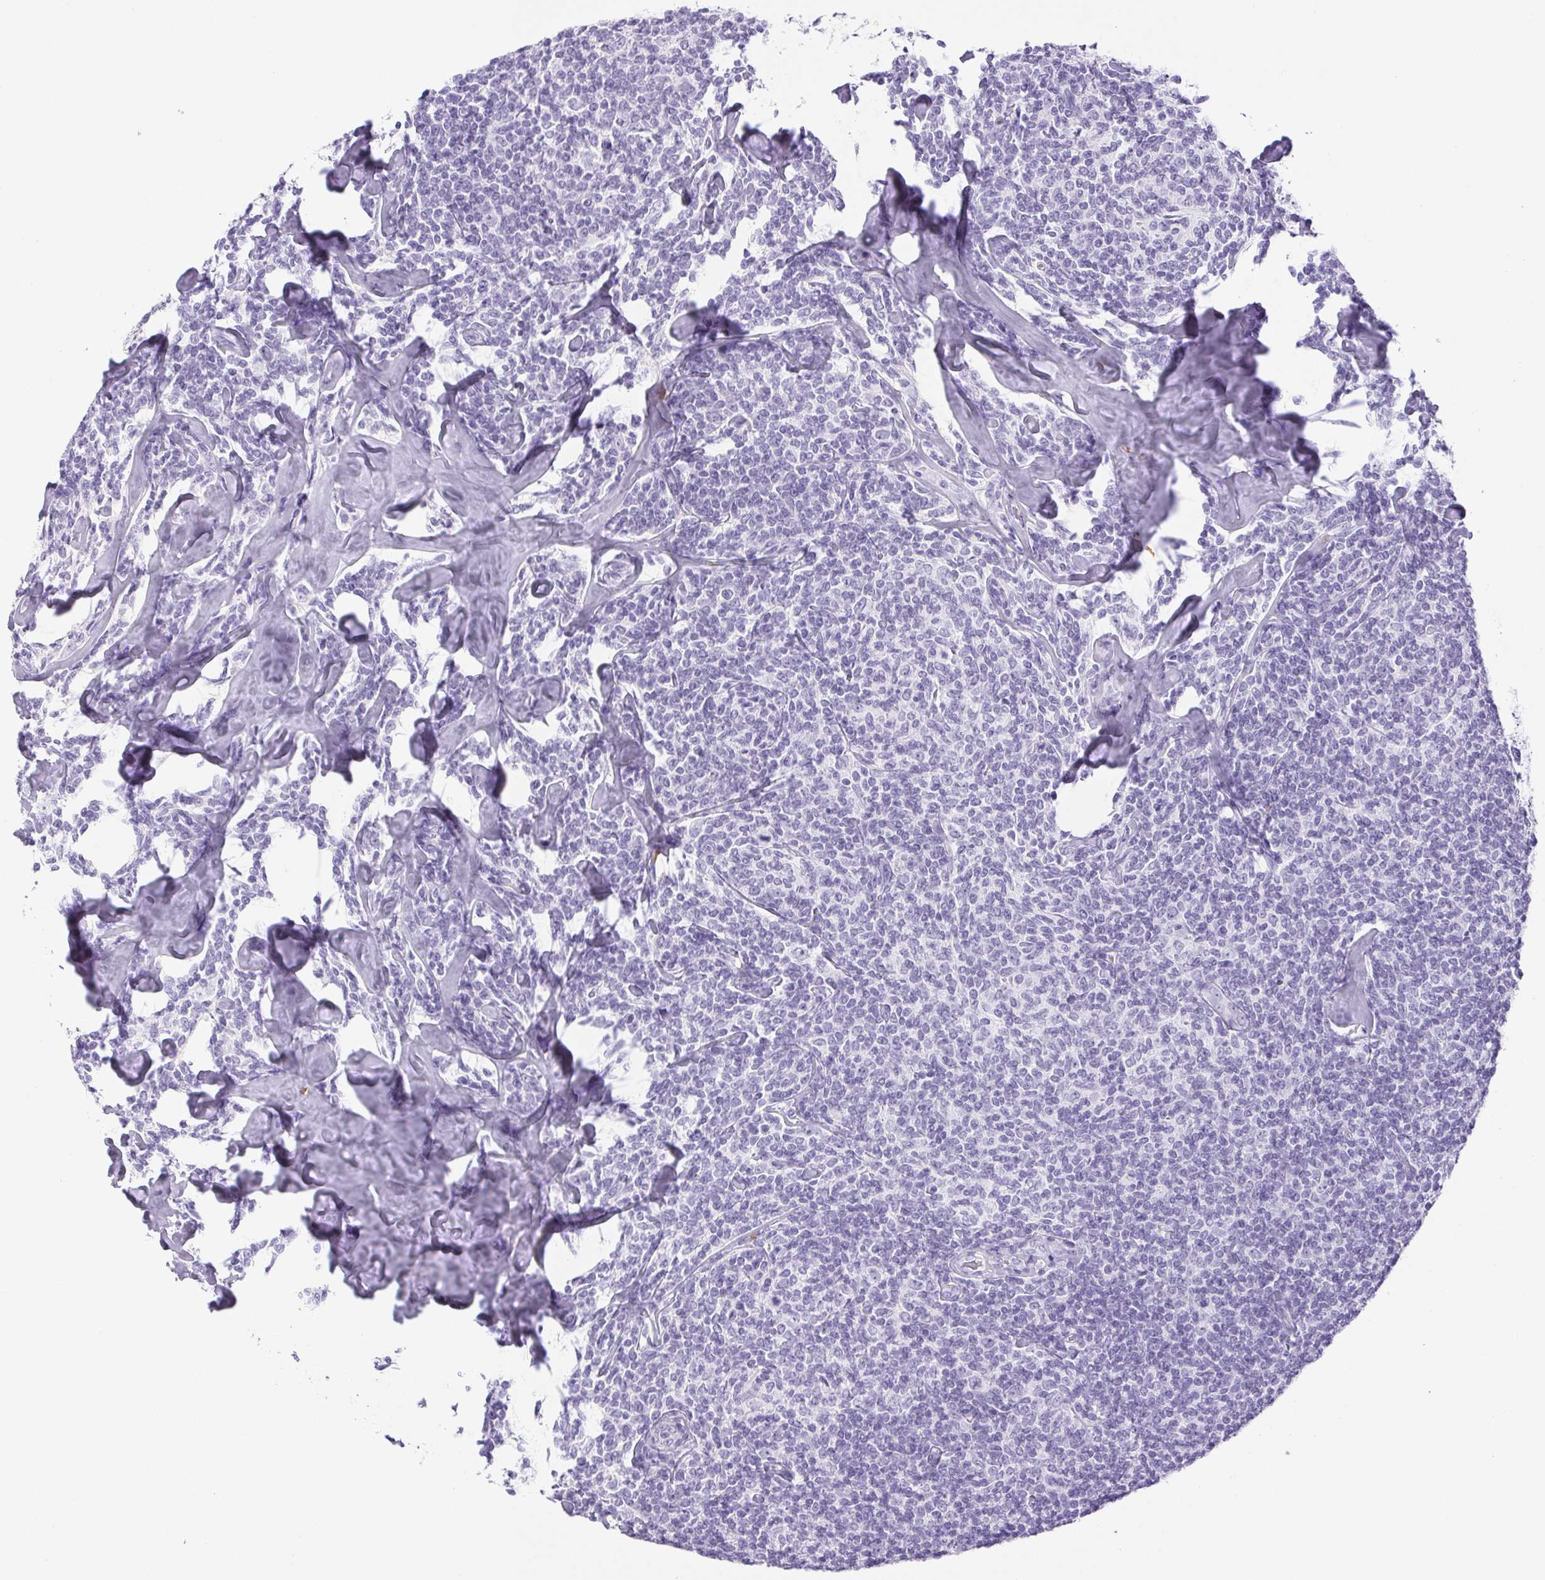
{"staining": {"intensity": "negative", "quantity": "none", "location": "none"}, "tissue": "lymphoma", "cell_type": "Tumor cells", "image_type": "cancer", "snomed": [{"axis": "morphology", "description": "Malignant lymphoma, non-Hodgkin's type, Low grade"}, {"axis": "topography", "description": "Lymph node"}], "caption": "A micrograph of human low-grade malignant lymphoma, non-Hodgkin's type is negative for staining in tumor cells.", "gene": "PAPPA2", "patient": {"sex": "female", "age": 56}}